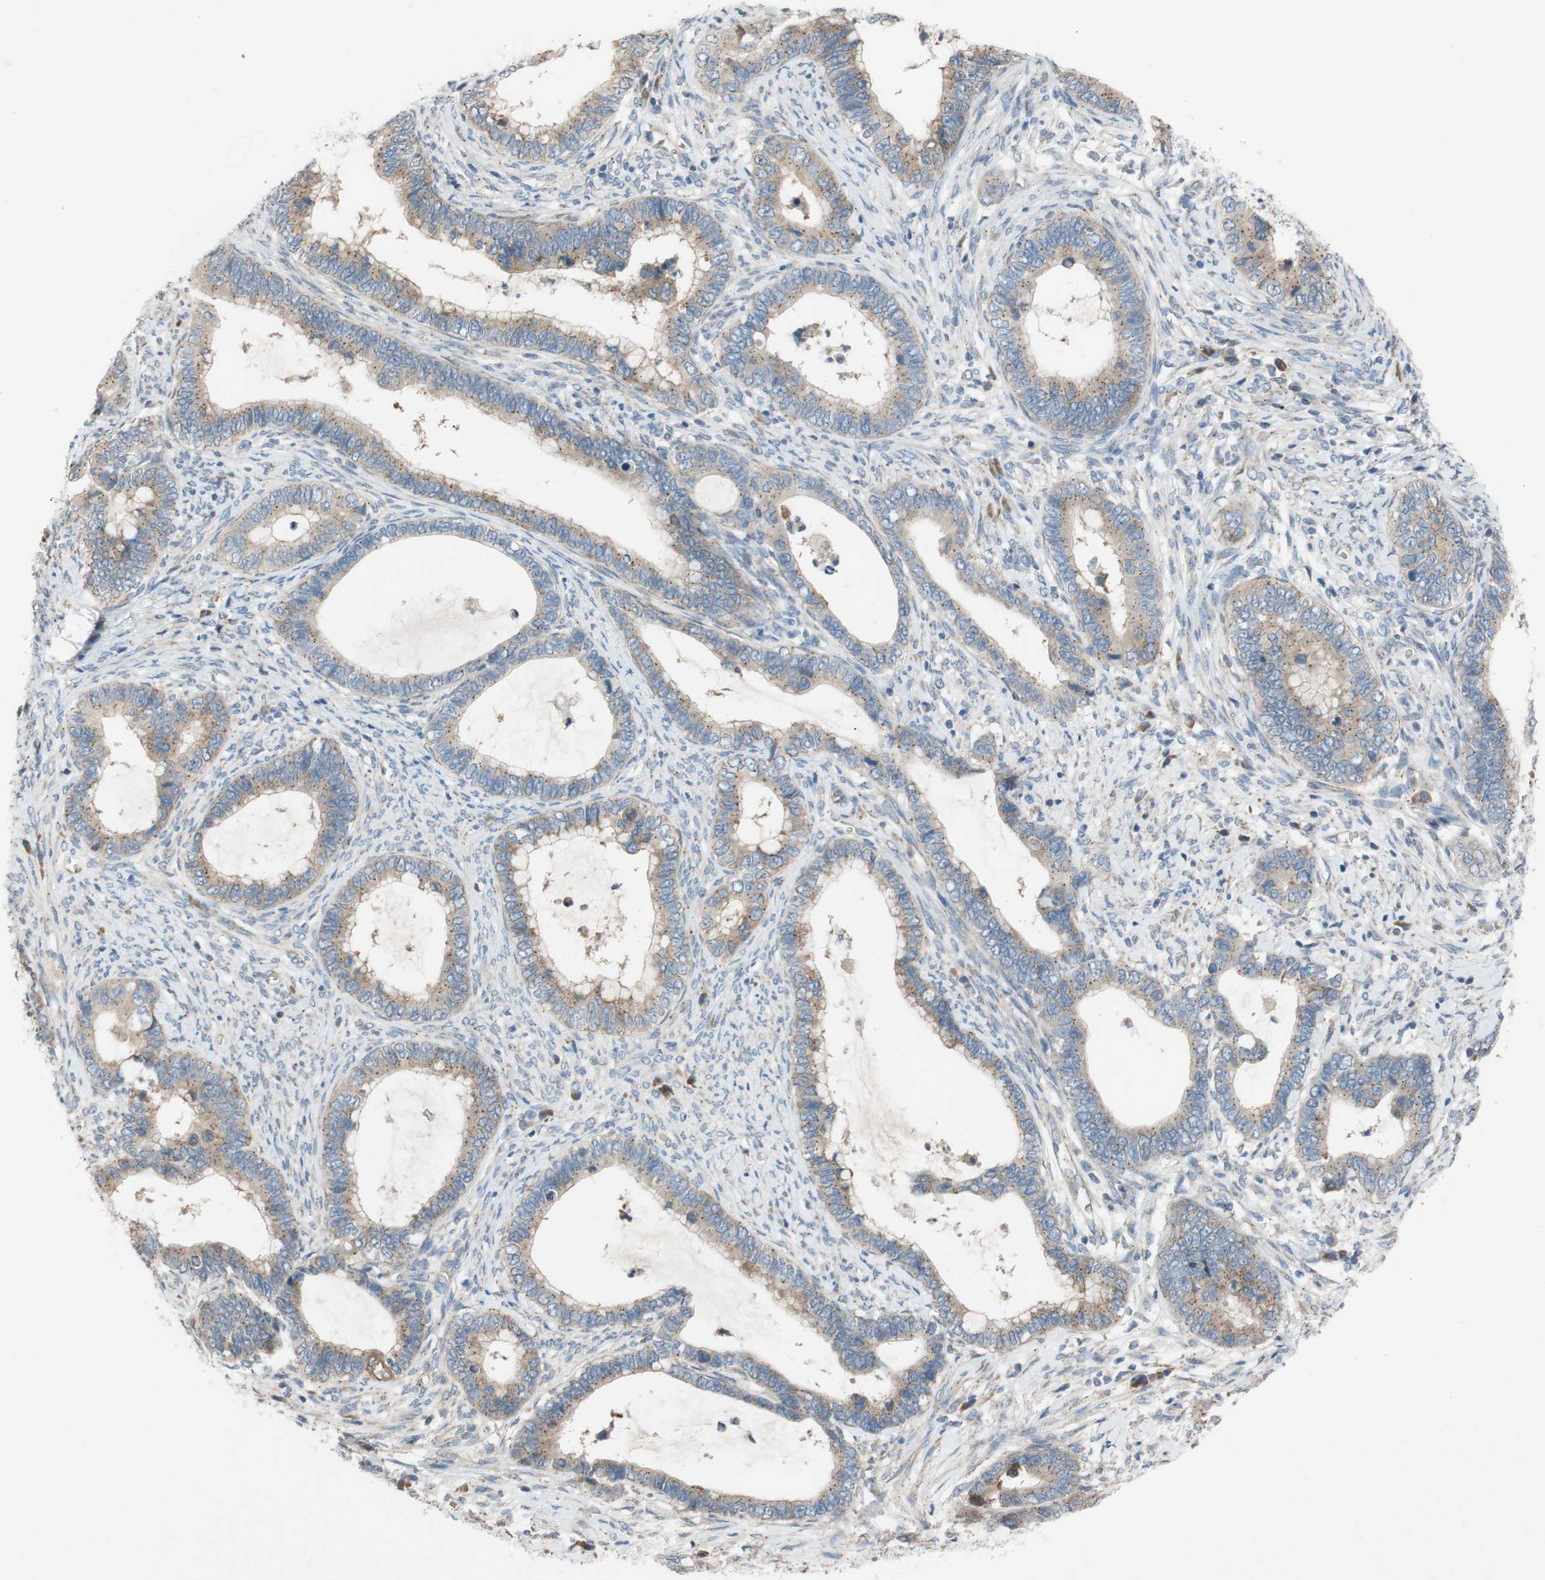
{"staining": {"intensity": "weak", "quantity": "25%-75%", "location": "cytoplasmic/membranous"}, "tissue": "cervical cancer", "cell_type": "Tumor cells", "image_type": "cancer", "snomed": [{"axis": "morphology", "description": "Adenocarcinoma, NOS"}, {"axis": "topography", "description": "Cervix"}], "caption": "Immunohistochemistry (IHC) of human cervical cancer demonstrates low levels of weak cytoplasmic/membranous staining in about 25%-75% of tumor cells.", "gene": "ADD2", "patient": {"sex": "female", "age": 44}}